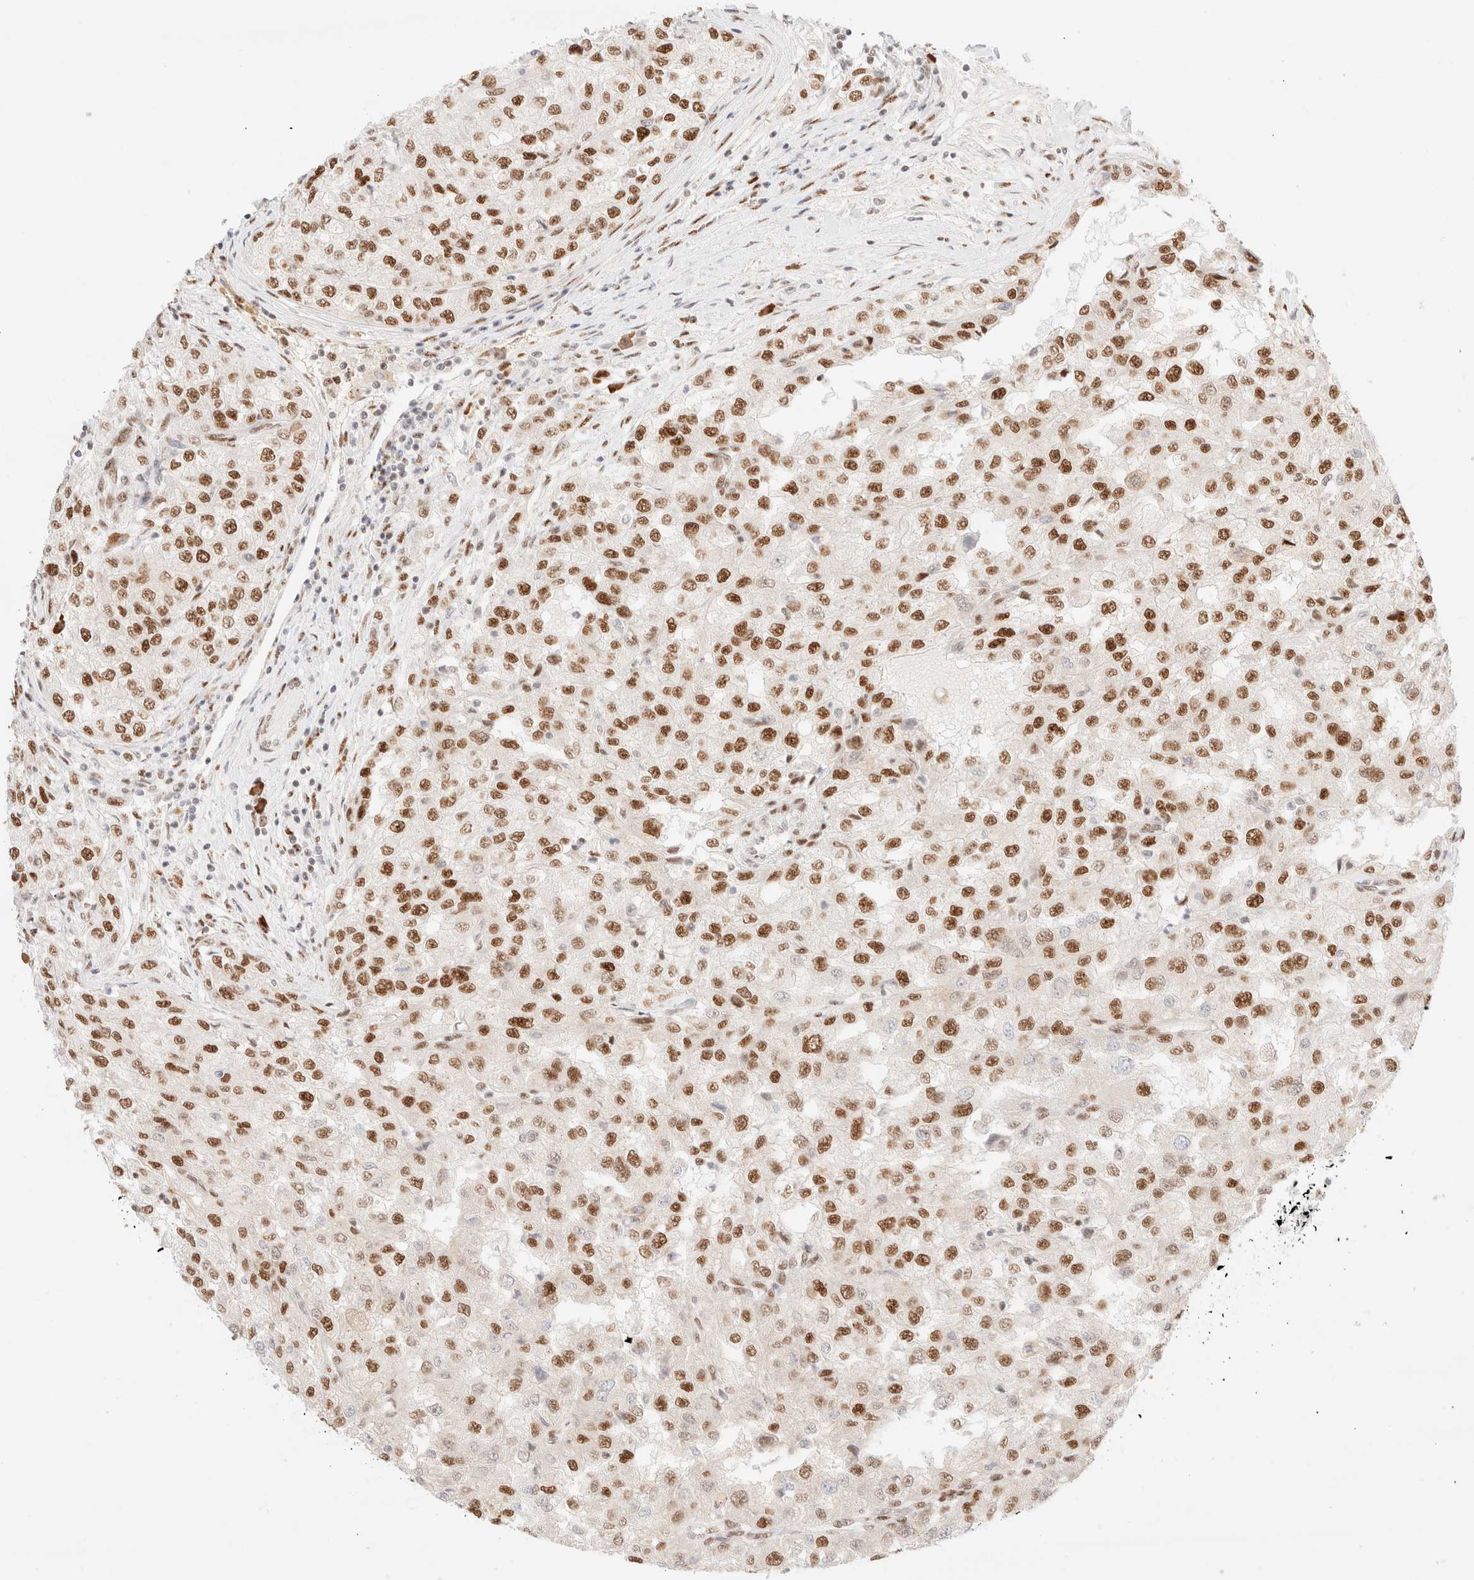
{"staining": {"intensity": "strong", "quantity": ">75%", "location": "nuclear"}, "tissue": "renal cancer", "cell_type": "Tumor cells", "image_type": "cancer", "snomed": [{"axis": "morphology", "description": "Adenocarcinoma, NOS"}, {"axis": "topography", "description": "Kidney"}], "caption": "Strong nuclear protein expression is identified in approximately >75% of tumor cells in renal cancer. (brown staining indicates protein expression, while blue staining denotes nuclei).", "gene": "CIC", "patient": {"sex": "female", "age": 54}}